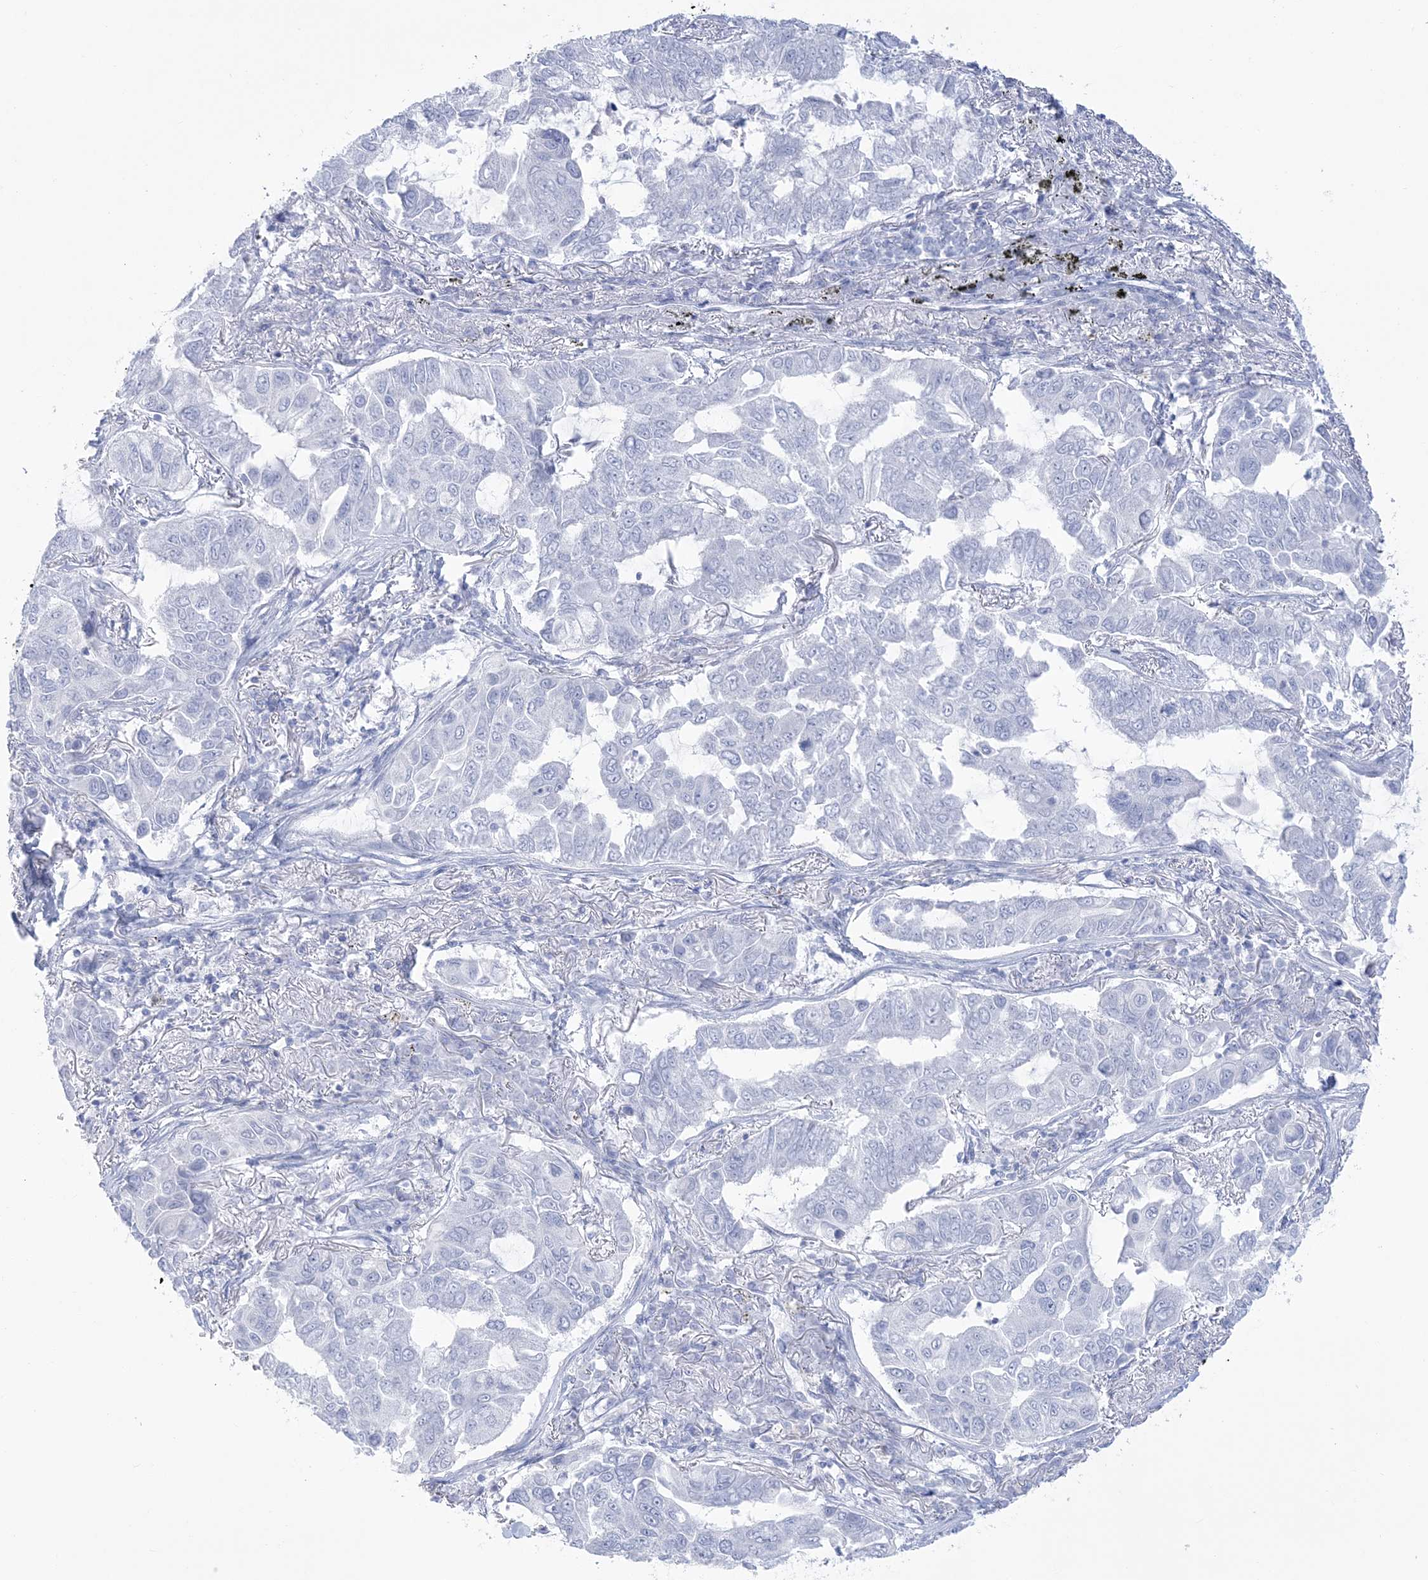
{"staining": {"intensity": "negative", "quantity": "none", "location": "none"}, "tissue": "lung cancer", "cell_type": "Tumor cells", "image_type": "cancer", "snomed": [{"axis": "morphology", "description": "Adenocarcinoma, NOS"}, {"axis": "topography", "description": "Lung"}], "caption": "IHC micrograph of lung cancer stained for a protein (brown), which reveals no expression in tumor cells.", "gene": "RBP2", "patient": {"sex": "male", "age": 64}}